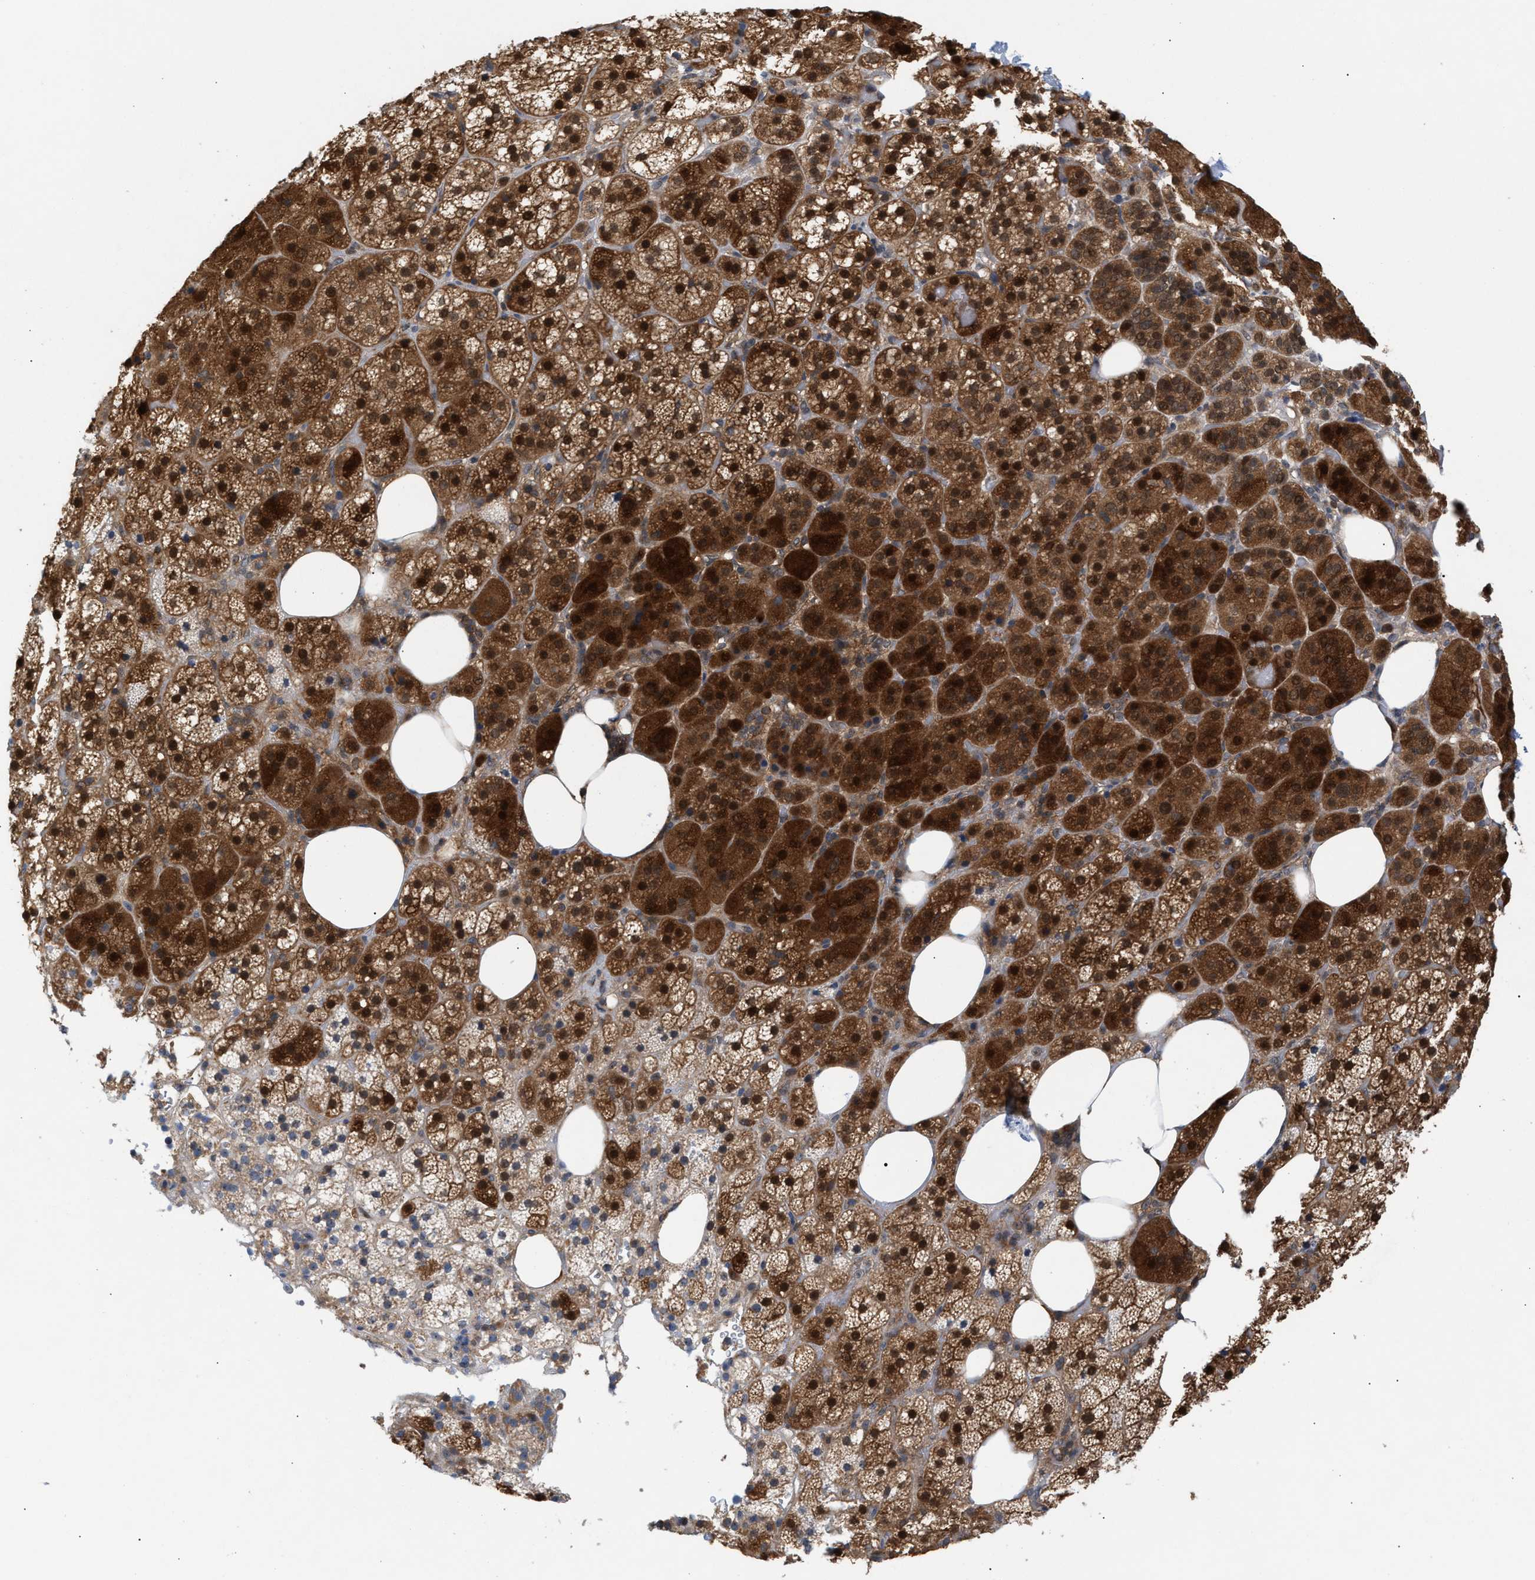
{"staining": {"intensity": "strong", "quantity": ">75%", "location": "cytoplasmic/membranous,nuclear"}, "tissue": "adrenal gland", "cell_type": "Glandular cells", "image_type": "normal", "snomed": [{"axis": "morphology", "description": "Normal tissue, NOS"}, {"axis": "topography", "description": "Adrenal gland"}], "caption": "Benign adrenal gland was stained to show a protein in brown. There is high levels of strong cytoplasmic/membranous,nuclear staining in about >75% of glandular cells. Ihc stains the protein in brown and the nuclei are stained blue.", "gene": "GLOD4", "patient": {"sex": "female", "age": 59}}